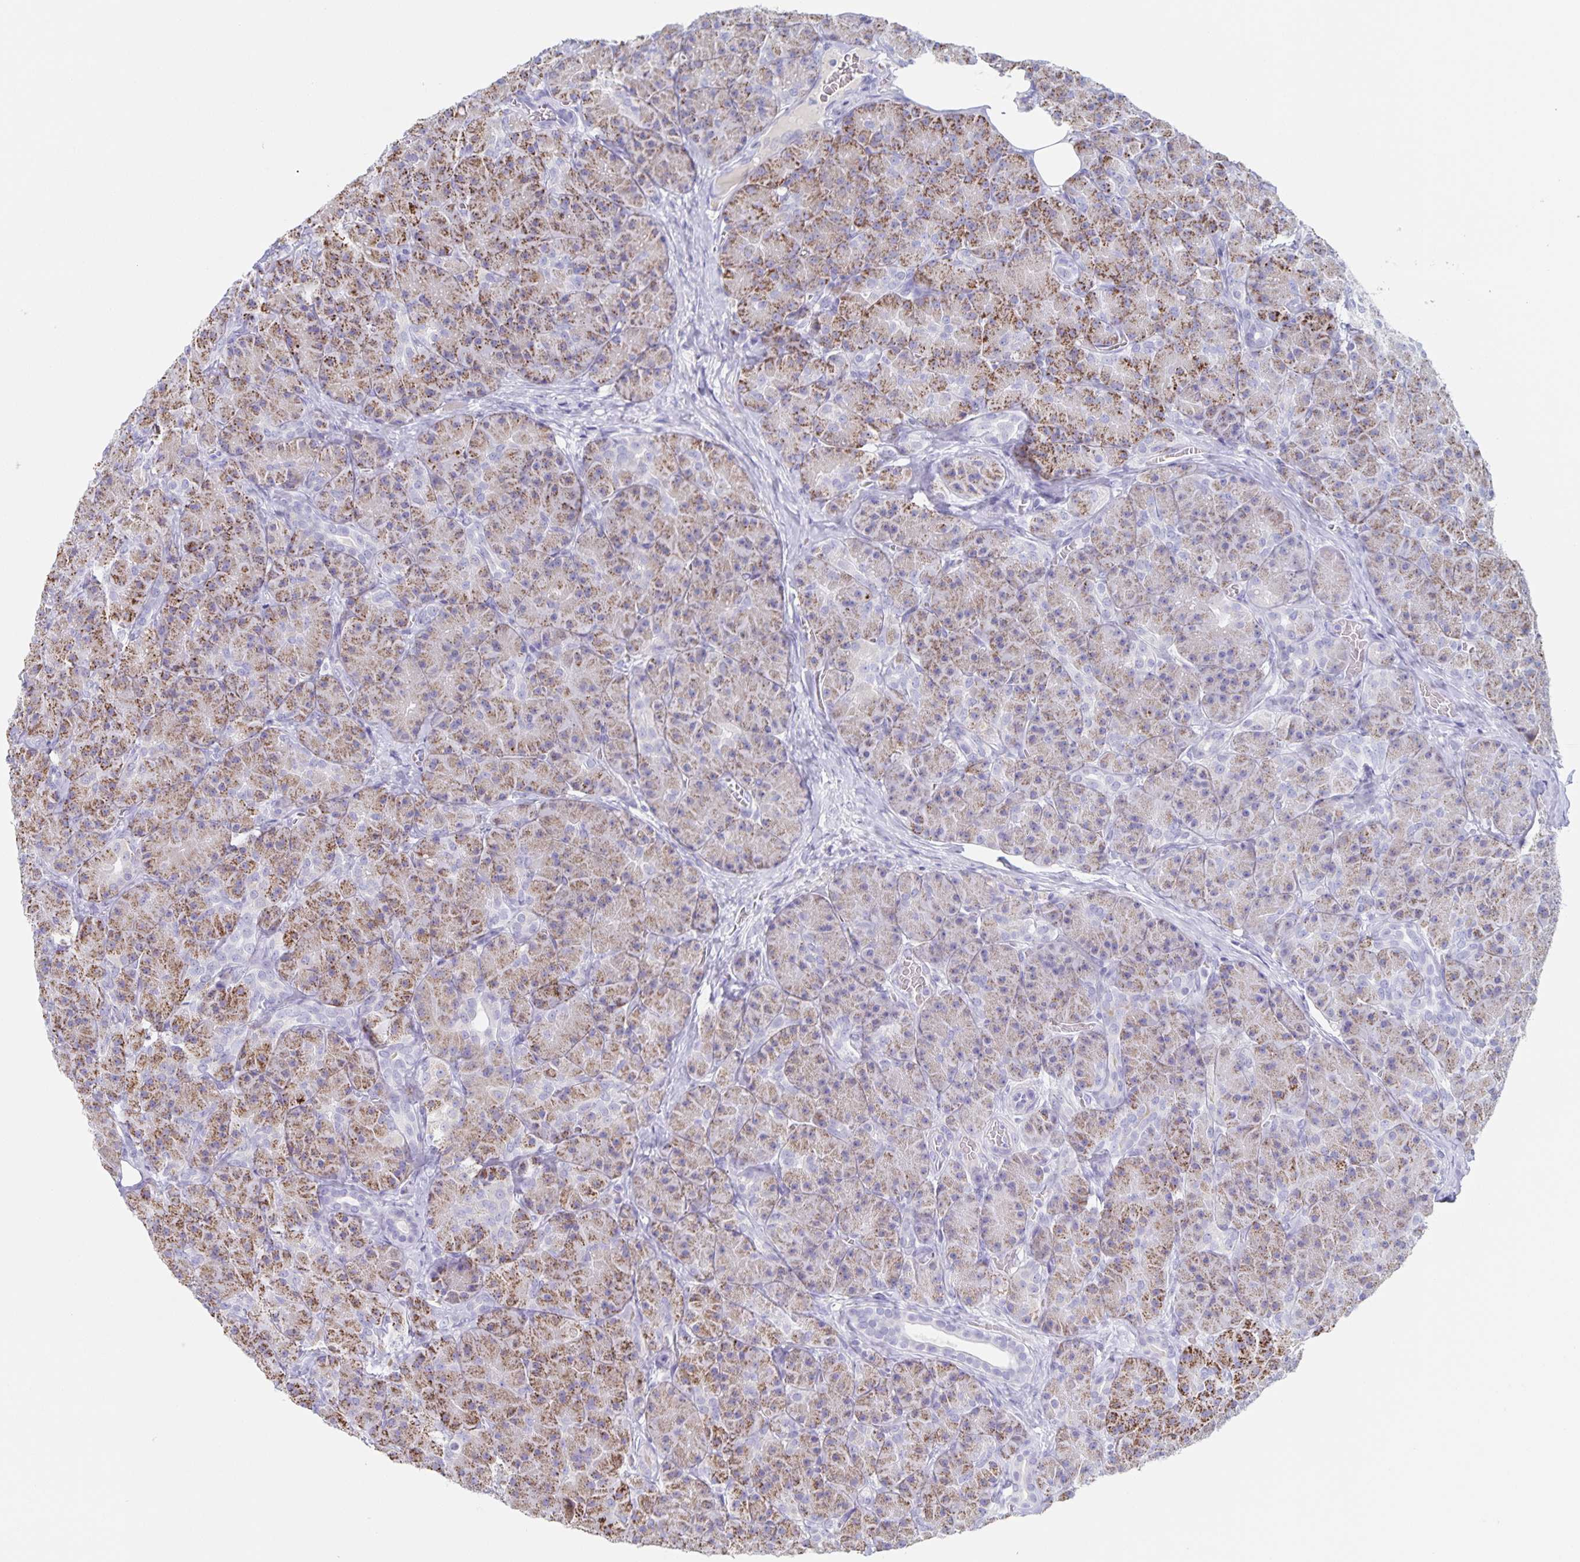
{"staining": {"intensity": "moderate", "quantity": "25%-75%", "location": "cytoplasmic/membranous"}, "tissue": "pancreas", "cell_type": "Exocrine glandular cells", "image_type": "normal", "snomed": [{"axis": "morphology", "description": "Normal tissue, NOS"}, {"axis": "topography", "description": "Pancreas"}], "caption": "IHC of normal pancreas demonstrates medium levels of moderate cytoplasmic/membranous expression in about 25%-75% of exocrine glandular cells.", "gene": "RPL36A", "patient": {"sex": "male", "age": 57}}